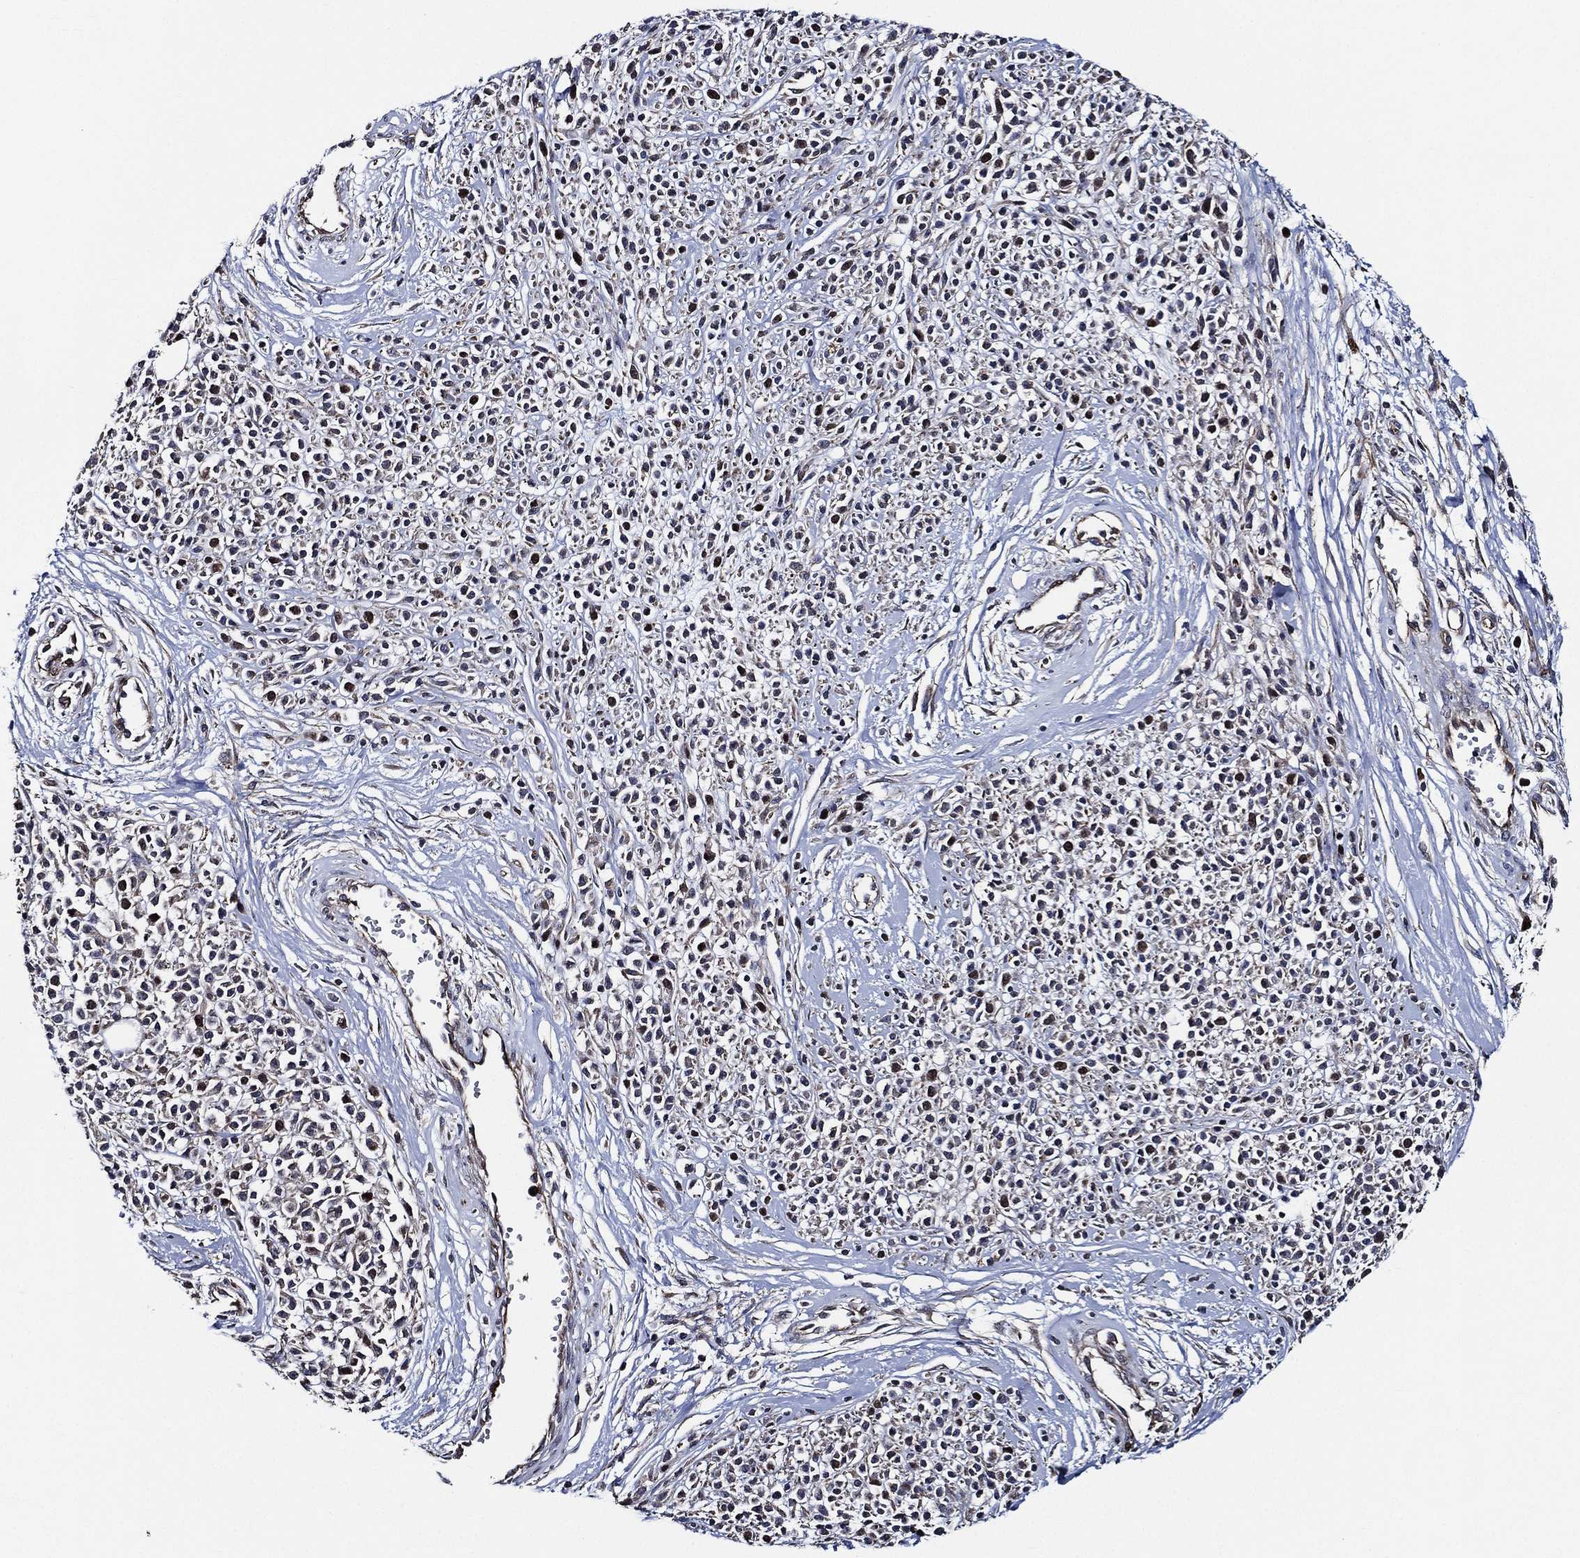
{"staining": {"intensity": "negative", "quantity": "none", "location": "none"}, "tissue": "melanoma", "cell_type": "Tumor cells", "image_type": "cancer", "snomed": [{"axis": "morphology", "description": "Malignant melanoma, NOS"}, {"axis": "topography", "description": "Skin"}, {"axis": "topography", "description": "Skin of trunk"}], "caption": "DAB immunohistochemical staining of human malignant melanoma displays no significant staining in tumor cells.", "gene": "KIF20B", "patient": {"sex": "male", "age": 74}}